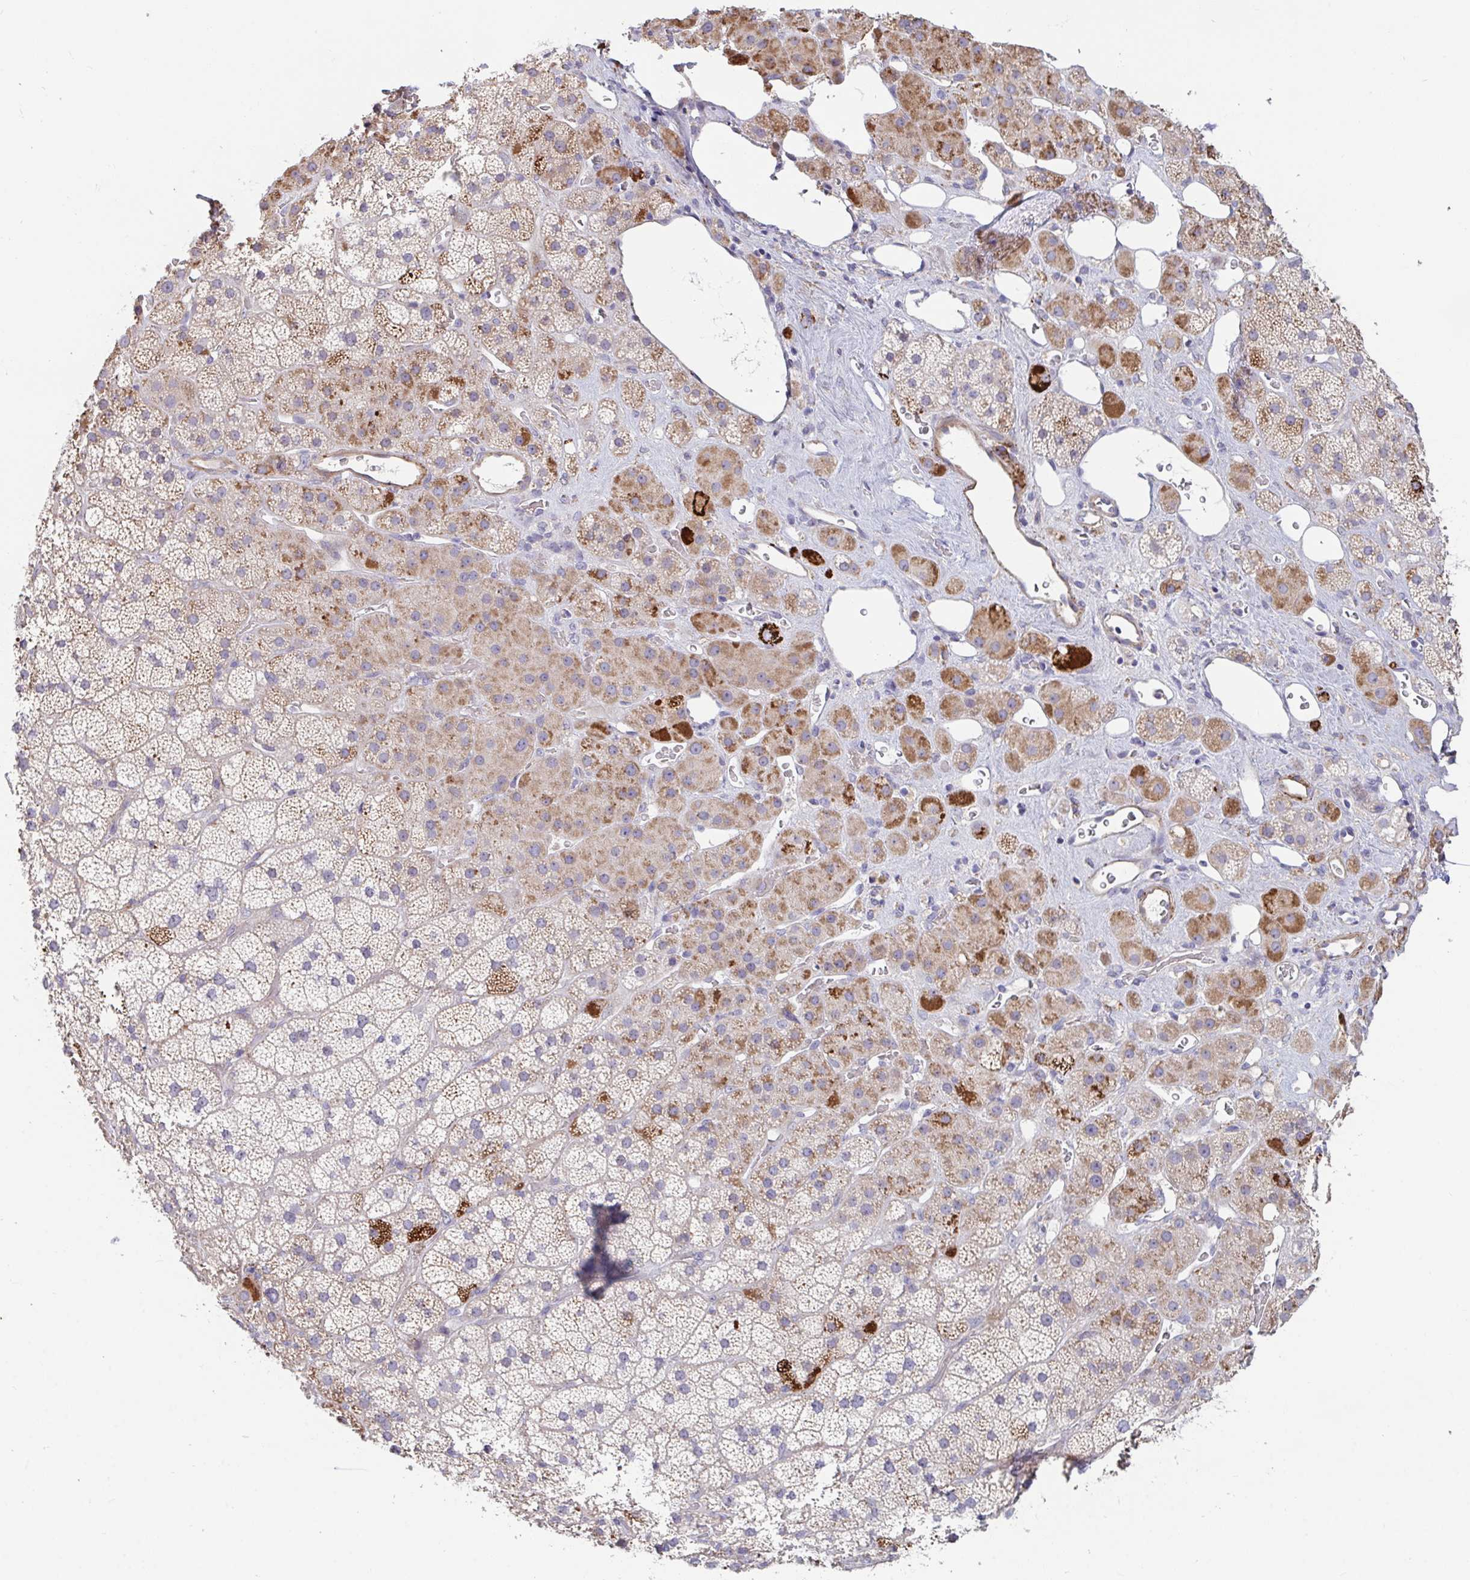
{"staining": {"intensity": "strong", "quantity": "25%-75%", "location": "cytoplasmic/membranous"}, "tissue": "adrenal gland", "cell_type": "Glandular cells", "image_type": "normal", "snomed": [{"axis": "morphology", "description": "Normal tissue, NOS"}, {"axis": "topography", "description": "Adrenal gland"}], "caption": "Approximately 25%-75% of glandular cells in benign human adrenal gland show strong cytoplasmic/membranous protein expression as visualized by brown immunohistochemical staining.", "gene": "FAM156A", "patient": {"sex": "male", "age": 57}}